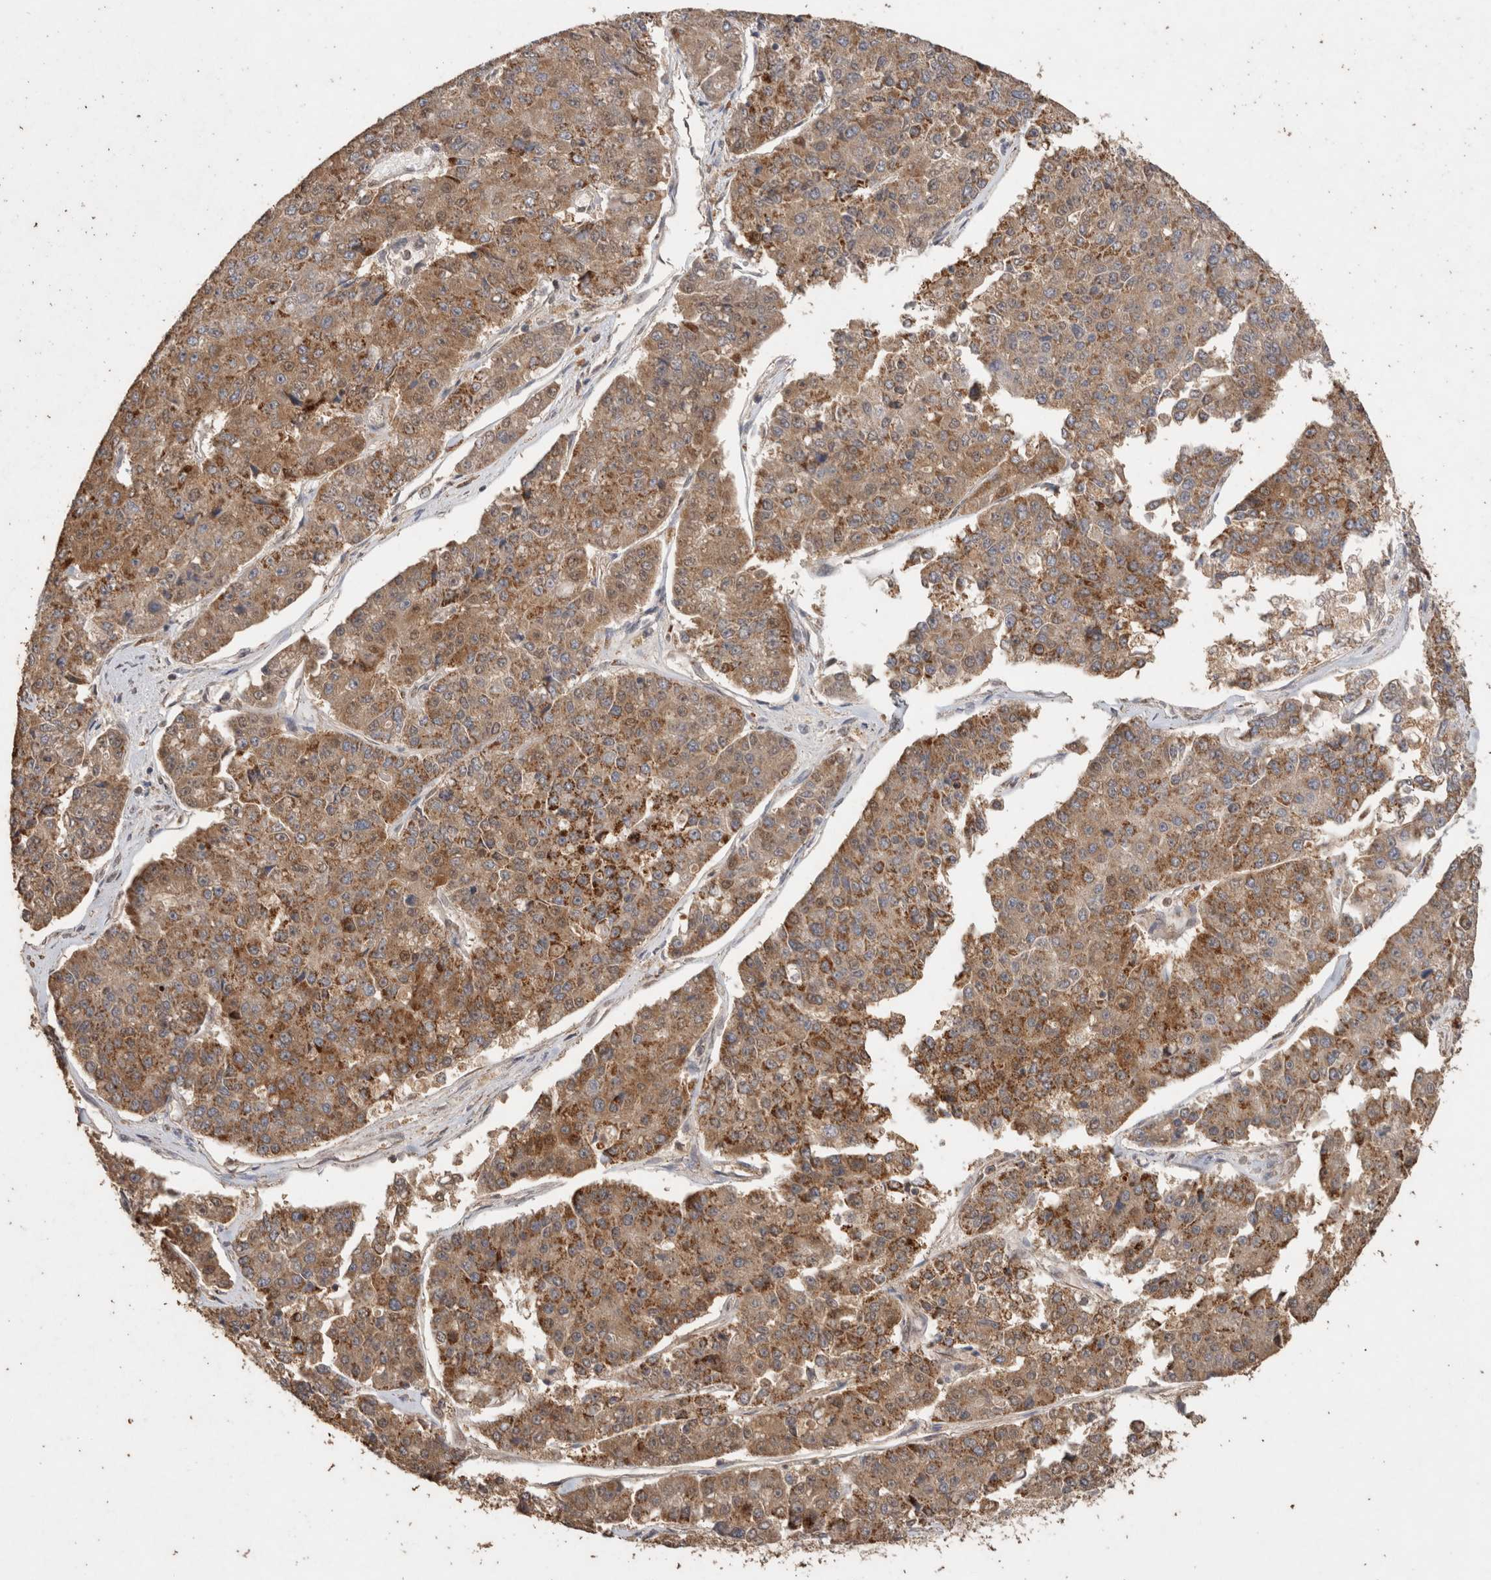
{"staining": {"intensity": "moderate", "quantity": ">75%", "location": "cytoplasmic/membranous"}, "tissue": "pancreatic cancer", "cell_type": "Tumor cells", "image_type": "cancer", "snomed": [{"axis": "morphology", "description": "Adenocarcinoma, NOS"}, {"axis": "topography", "description": "Pancreas"}], "caption": "Immunohistochemical staining of human adenocarcinoma (pancreatic) demonstrates moderate cytoplasmic/membranous protein positivity in about >75% of tumor cells.", "gene": "ACADM", "patient": {"sex": "male", "age": 50}}